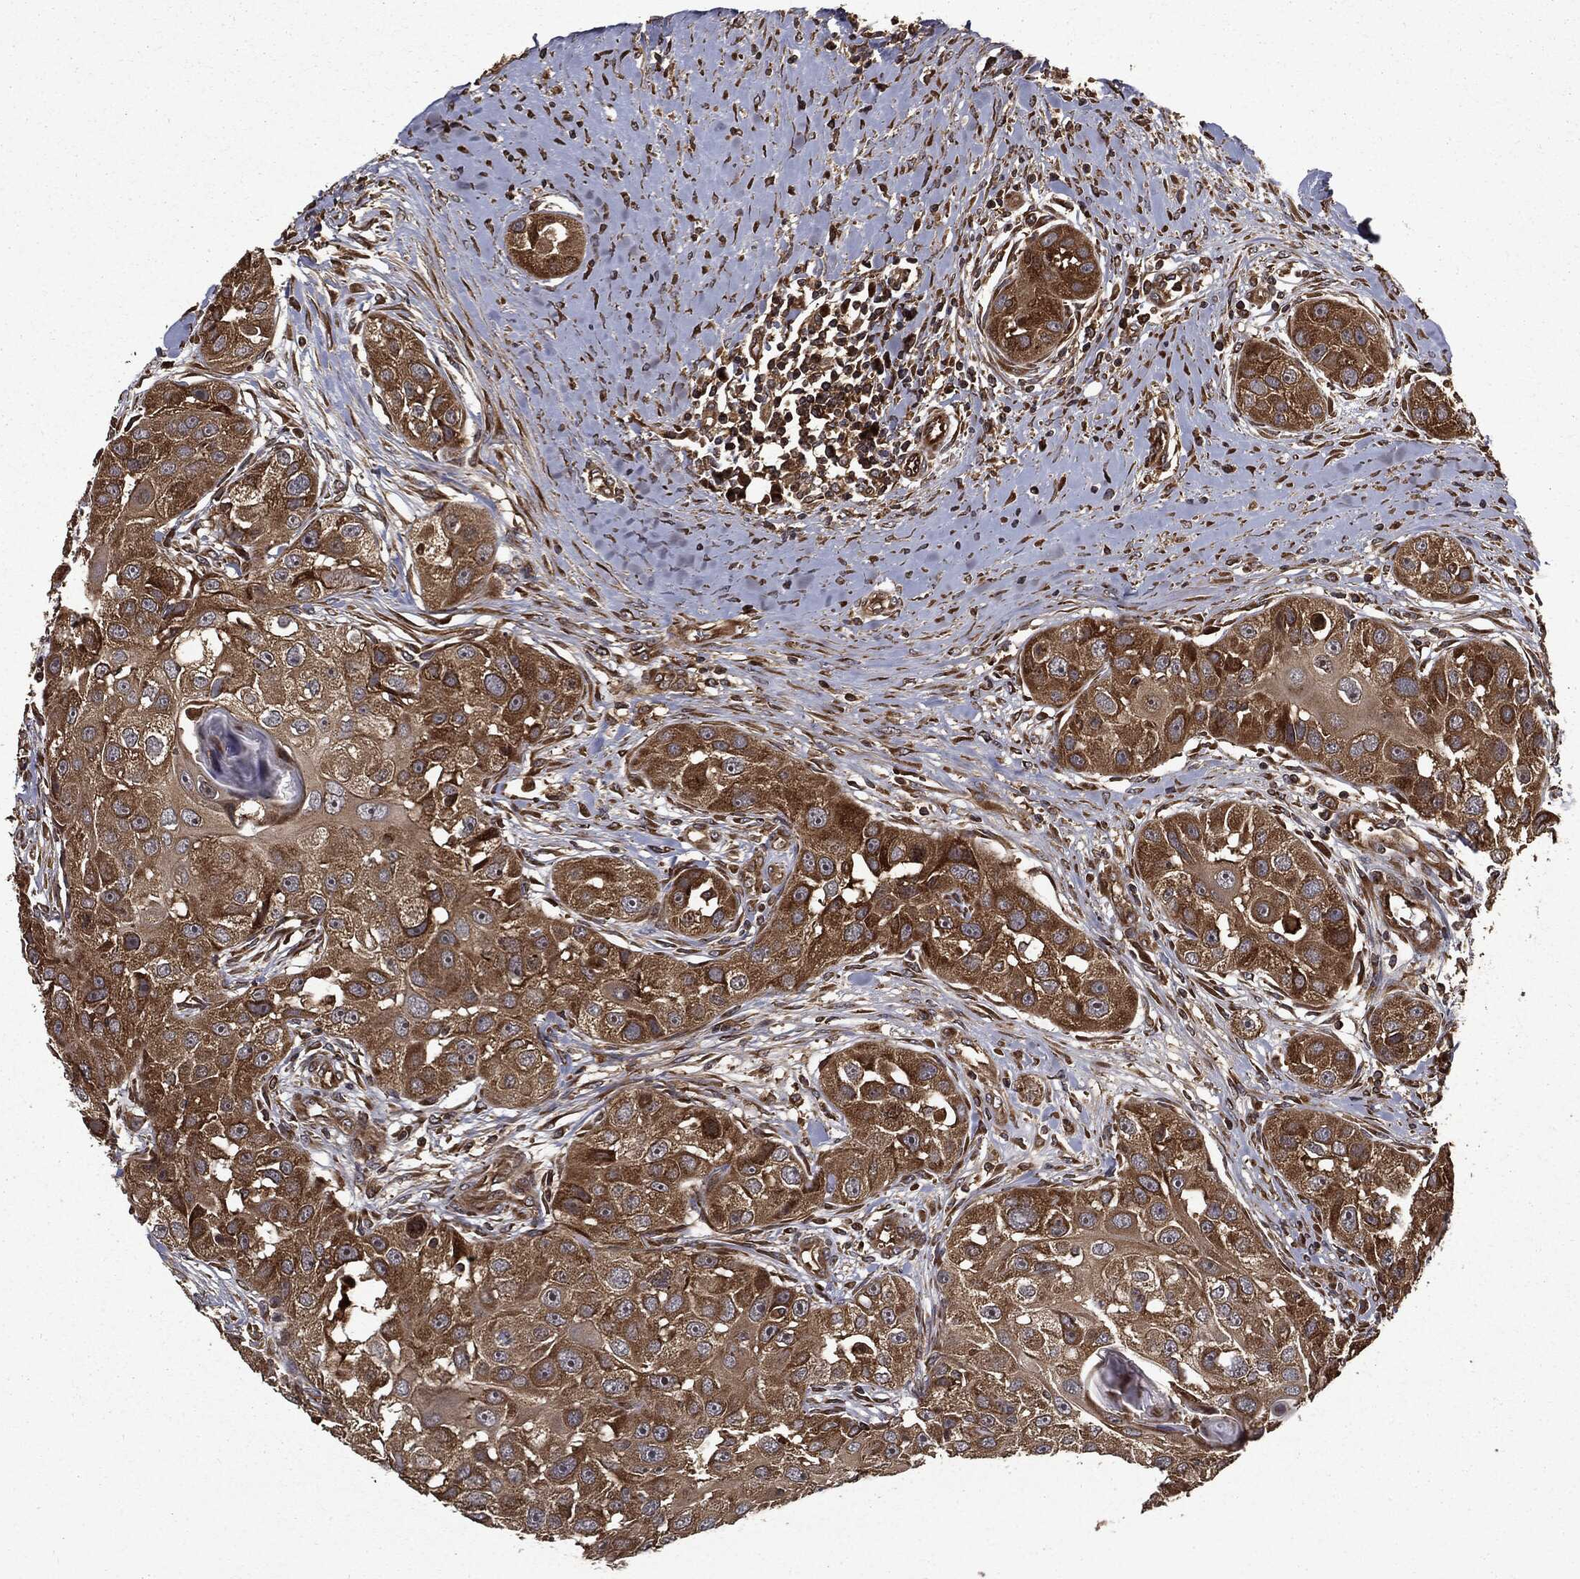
{"staining": {"intensity": "moderate", "quantity": ">75%", "location": "cytoplasmic/membranous"}, "tissue": "head and neck cancer", "cell_type": "Tumor cells", "image_type": "cancer", "snomed": [{"axis": "morphology", "description": "Normal tissue, NOS"}, {"axis": "morphology", "description": "Squamous cell carcinoma, NOS"}, {"axis": "topography", "description": "Skeletal muscle"}, {"axis": "topography", "description": "Head-Neck"}], "caption": "Squamous cell carcinoma (head and neck) tissue displays moderate cytoplasmic/membranous expression in approximately >75% of tumor cells, visualized by immunohistochemistry.", "gene": "HTT", "patient": {"sex": "male", "age": 51}}